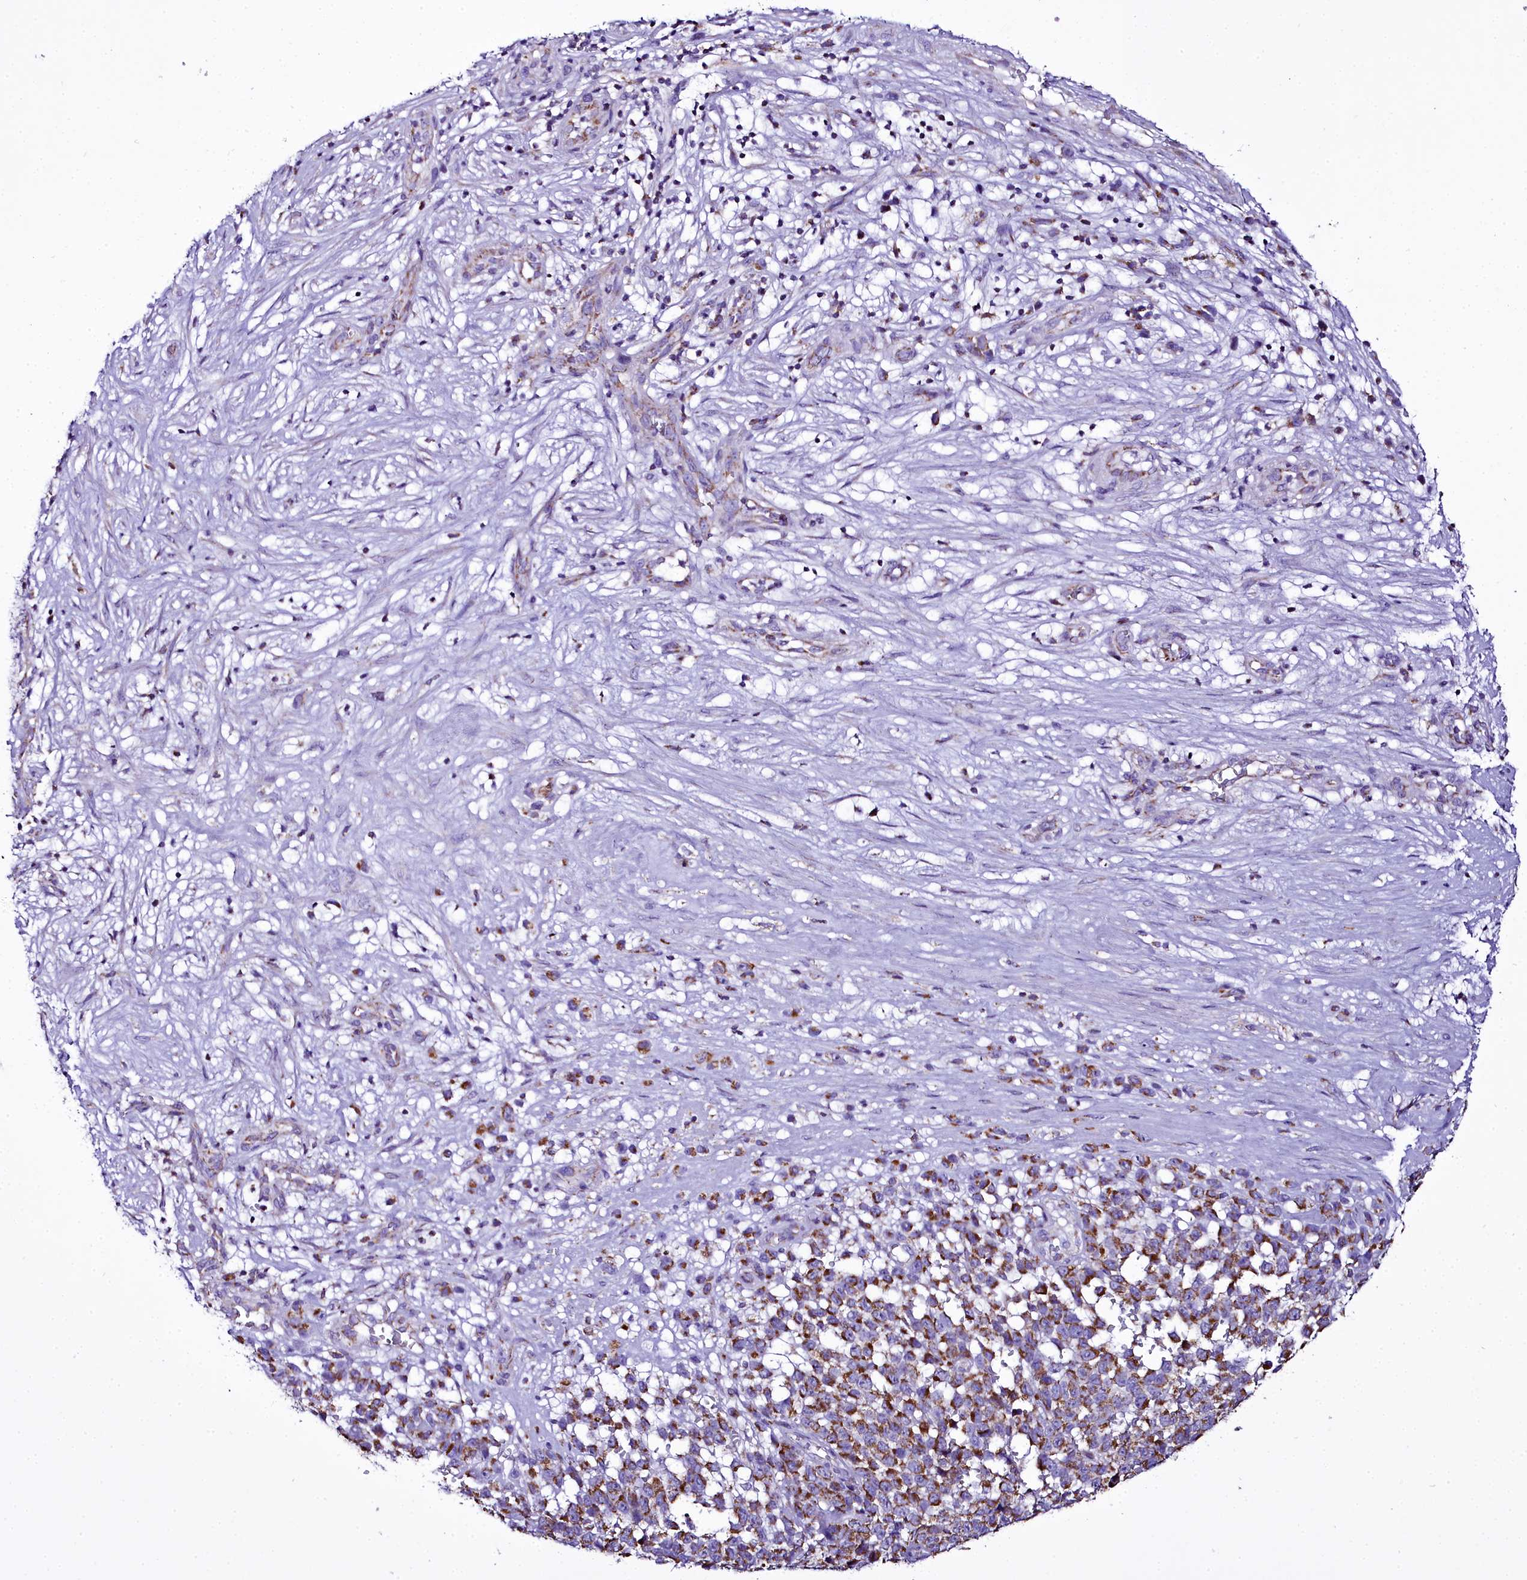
{"staining": {"intensity": "moderate", "quantity": ">75%", "location": "cytoplasmic/membranous"}, "tissue": "melanoma", "cell_type": "Tumor cells", "image_type": "cancer", "snomed": [{"axis": "morphology", "description": "Malignant melanoma, NOS"}, {"axis": "topography", "description": "Nose, NOS"}], "caption": "Melanoma stained with a brown dye shows moderate cytoplasmic/membranous positive expression in approximately >75% of tumor cells.", "gene": "WDFY3", "patient": {"sex": "female", "age": 48}}